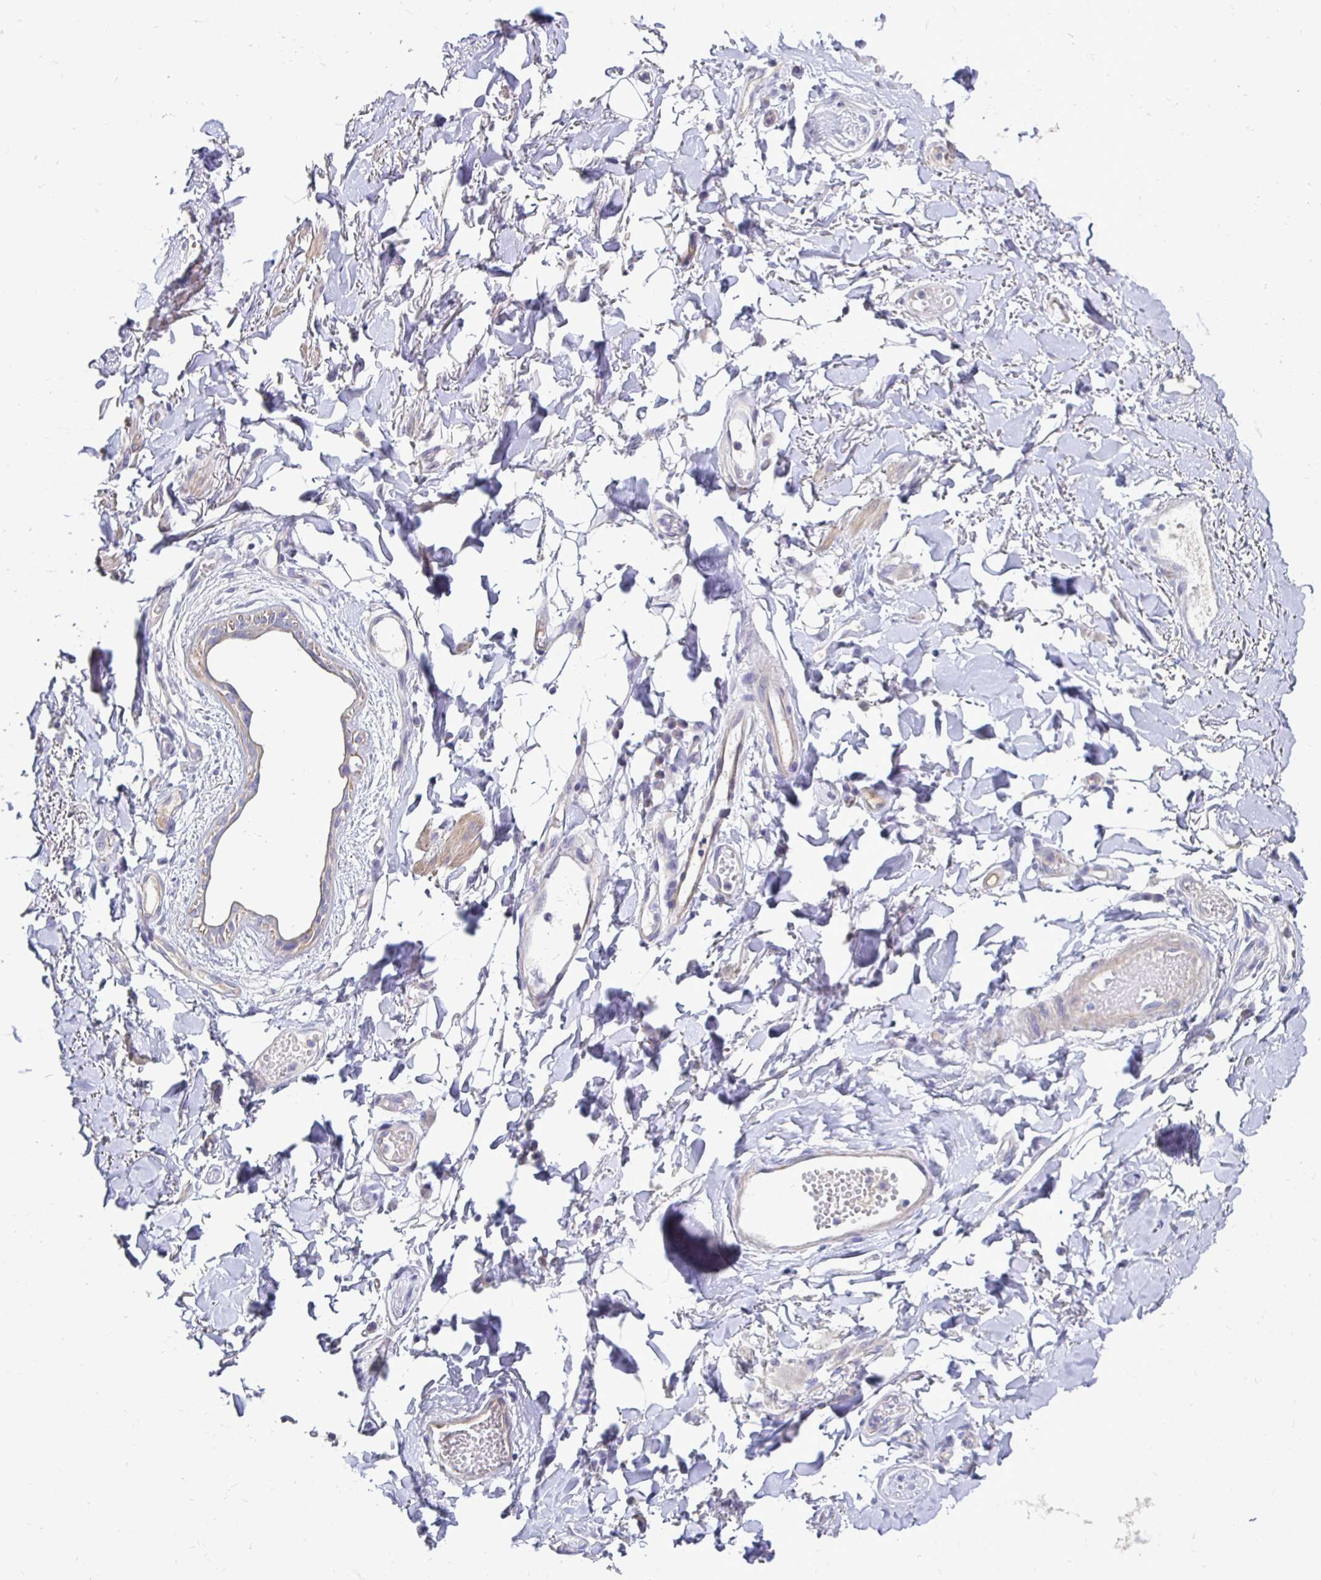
{"staining": {"intensity": "negative", "quantity": "none", "location": "none"}, "tissue": "adipose tissue", "cell_type": "Adipocytes", "image_type": "normal", "snomed": [{"axis": "morphology", "description": "Normal tissue, NOS"}, {"axis": "topography", "description": "Anal"}, {"axis": "topography", "description": "Peripheral nerve tissue"}], "caption": "Immunohistochemistry (IHC) of normal human adipose tissue shows no staining in adipocytes. (DAB IHC visualized using brightfield microscopy, high magnification).", "gene": "AKAP6", "patient": {"sex": "male", "age": 78}}